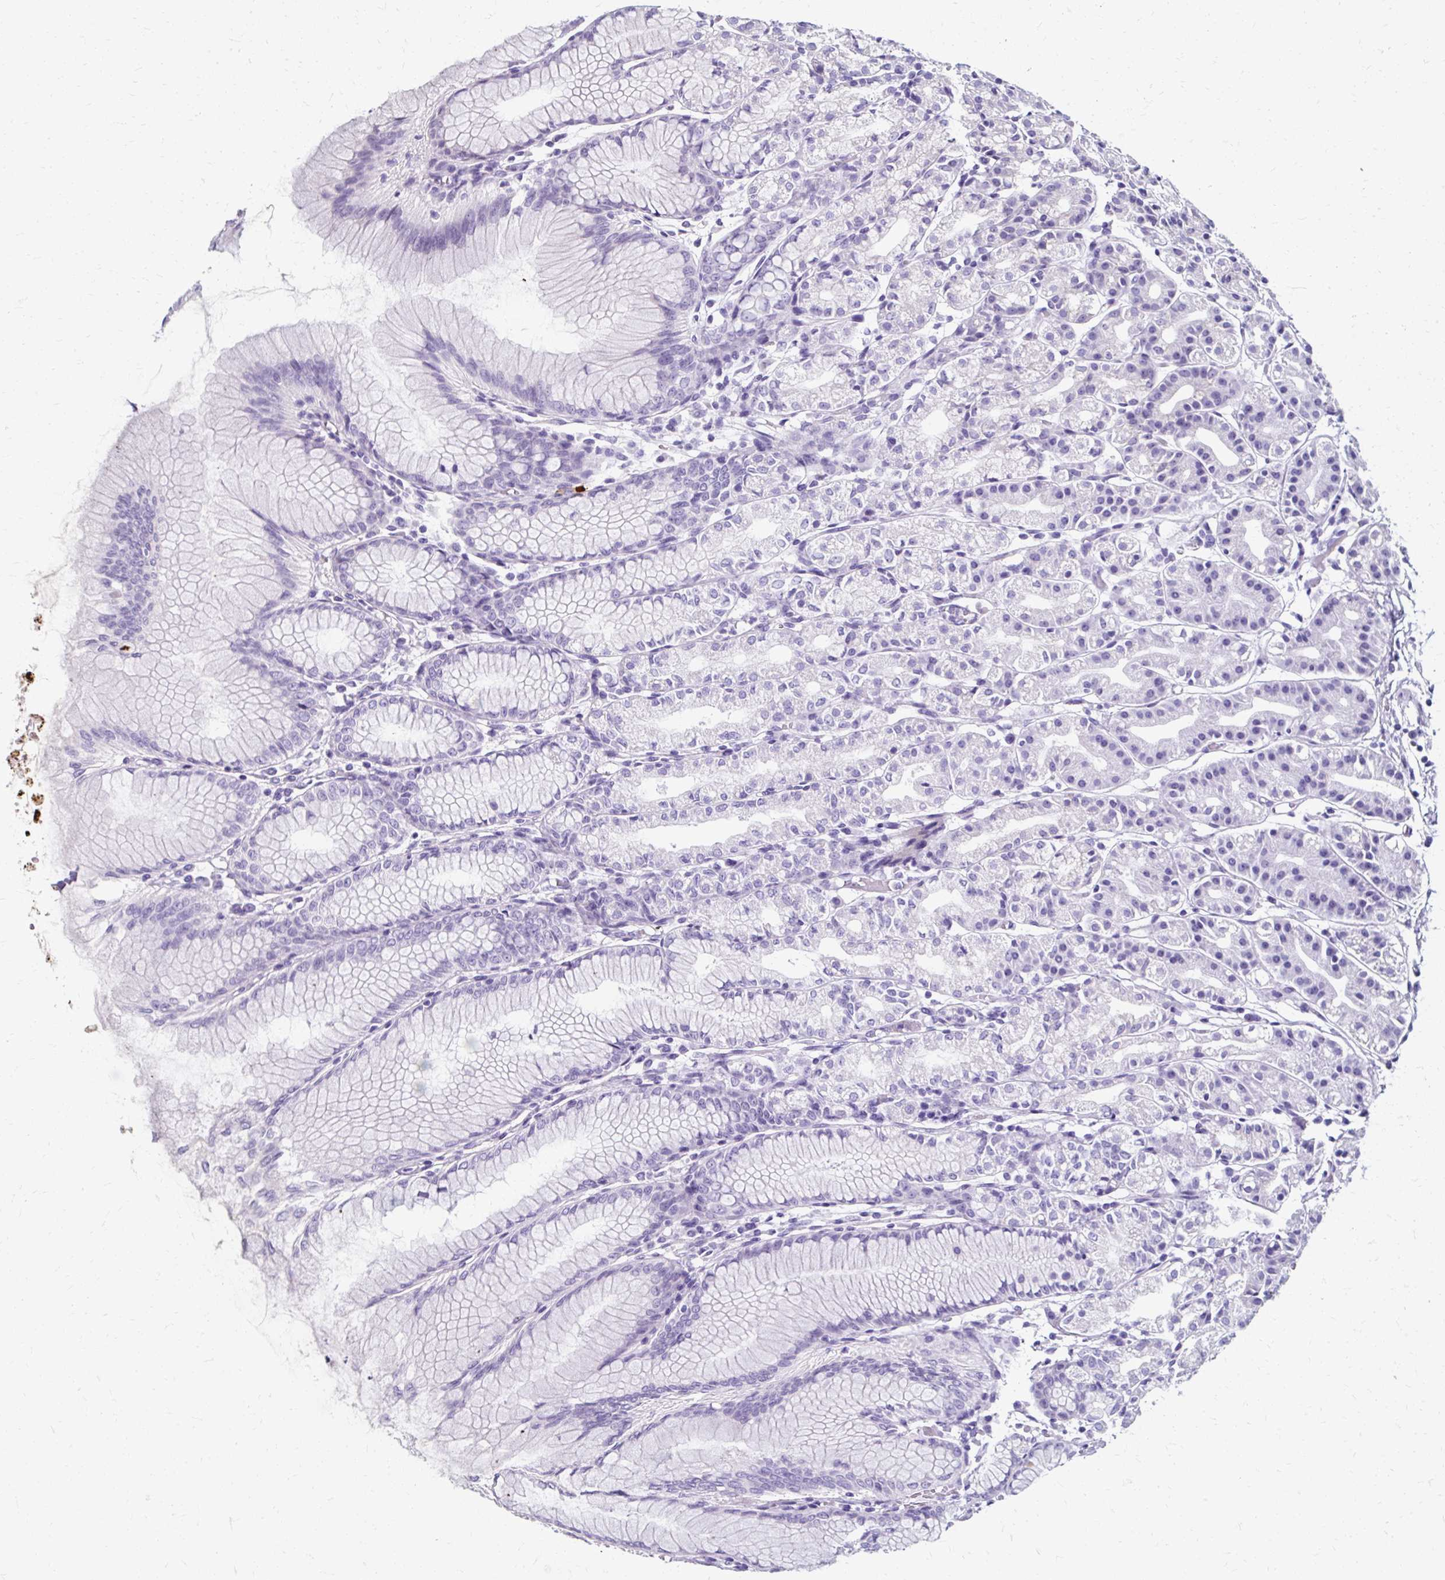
{"staining": {"intensity": "negative", "quantity": "none", "location": "none"}, "tissue": "stomach", "cell_type": "Glandular cells", "image_type": "normal", "snomed": [{"axis": "morphology", "description": "Normal tissue, NOS"}, {"axis": "topography", "description": "Stomach"}], "caption": "This photomicrograph is of unremarkable stomach stained with immunohistochemistry (IHC) to label a protein in brown with the nuclei are counter-stained blue. There is no expression in glandular cells.", "gene": "ZNF555", "patient": {"sex": "female", "age": 57}}